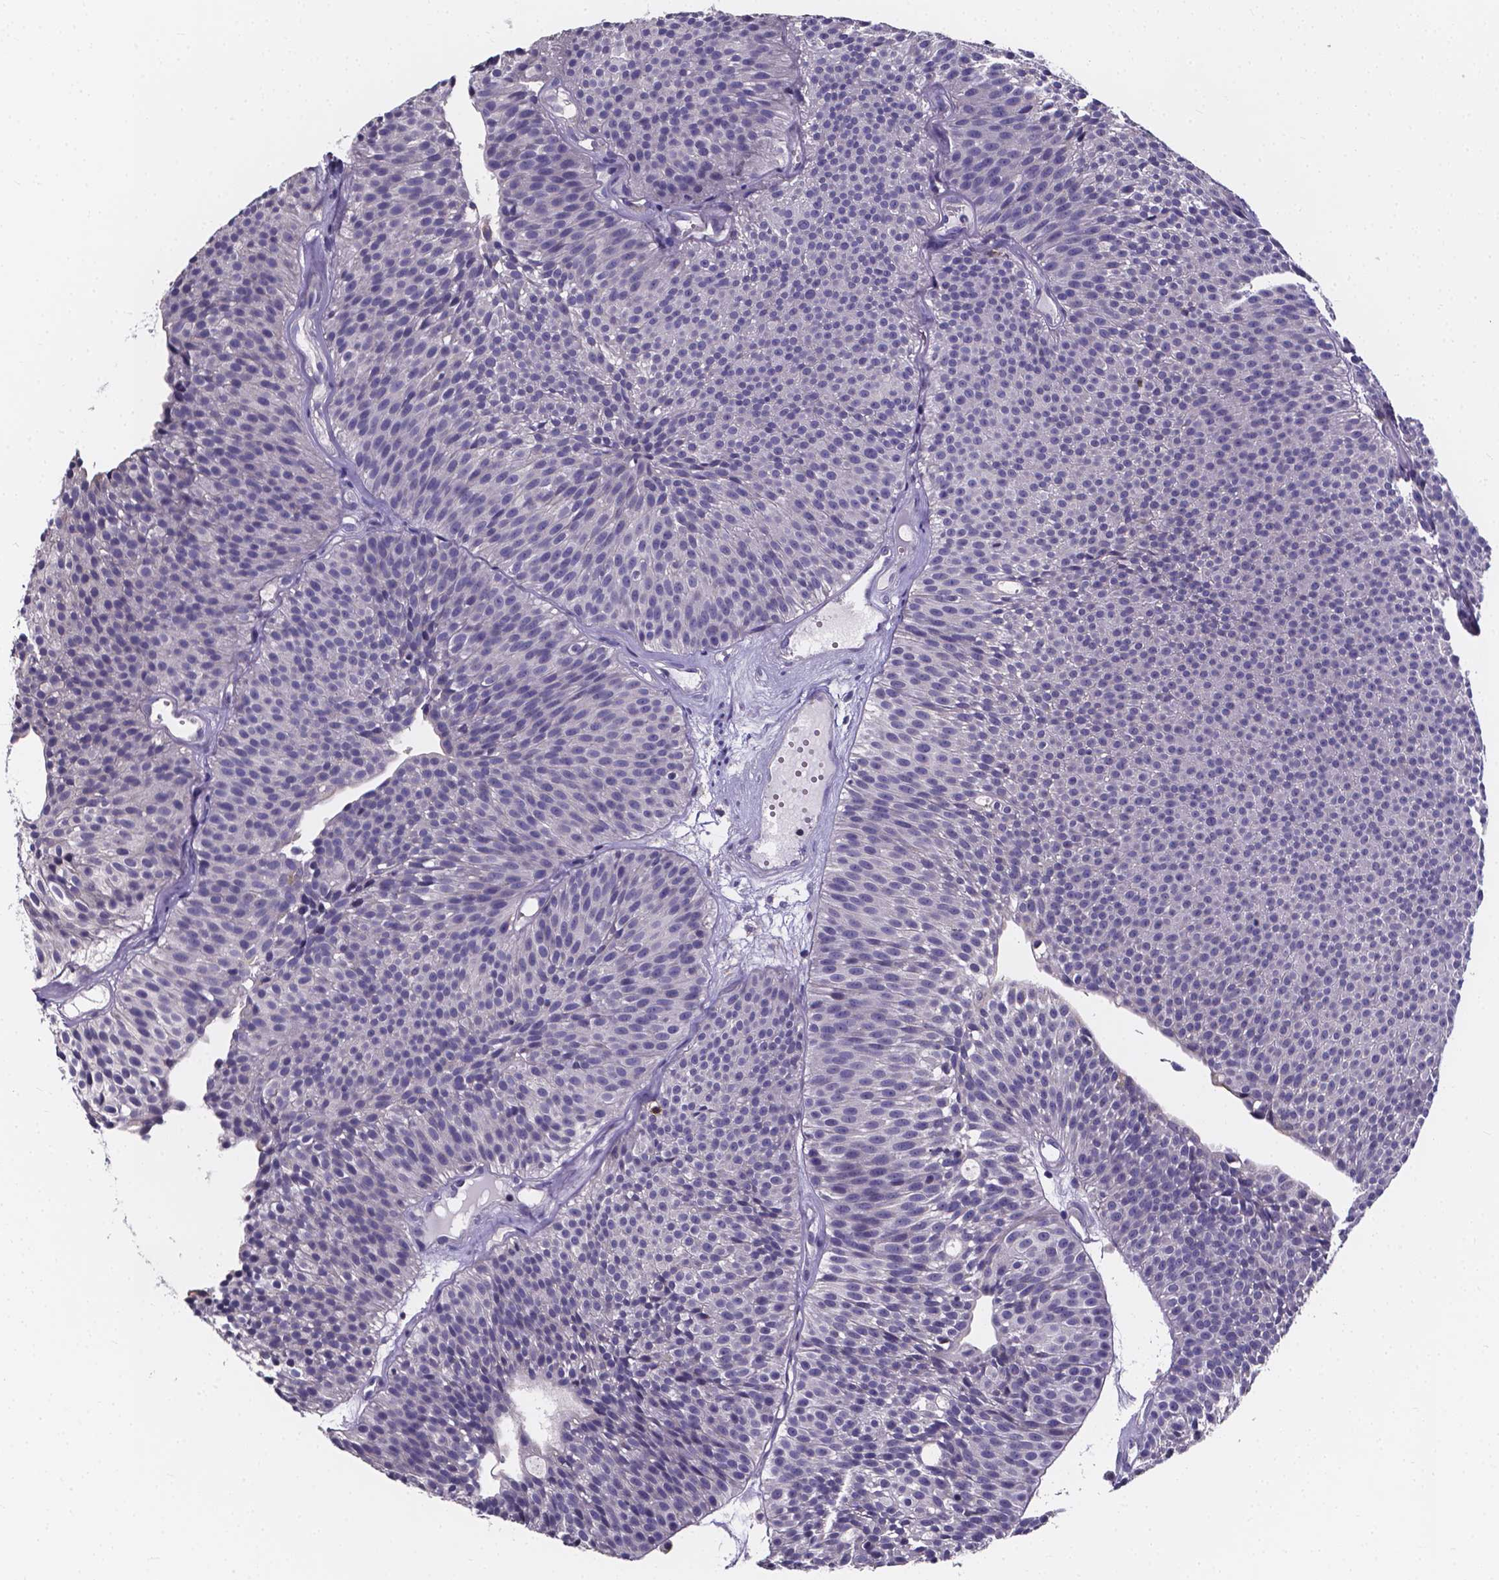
{"staining": {"intensity": "negative", "quantity": "none", "location": "none"}, "tissue": "urothelial cancer", "cell_type": "Tumor cells", "image_type": "cancer", "snomed": [{"axis": "morphology", "description": "Urothelial carcinoma, Low grade"}, {"axis": "topography", "description": "Urinary bladder"}], "caption": "Micrograph shows no protein staining in tumor cells of urothelial carcinoma (low-grade) tissue.", "gene": "THEMIS", "patient": {"sex": "male", "age": 63}}